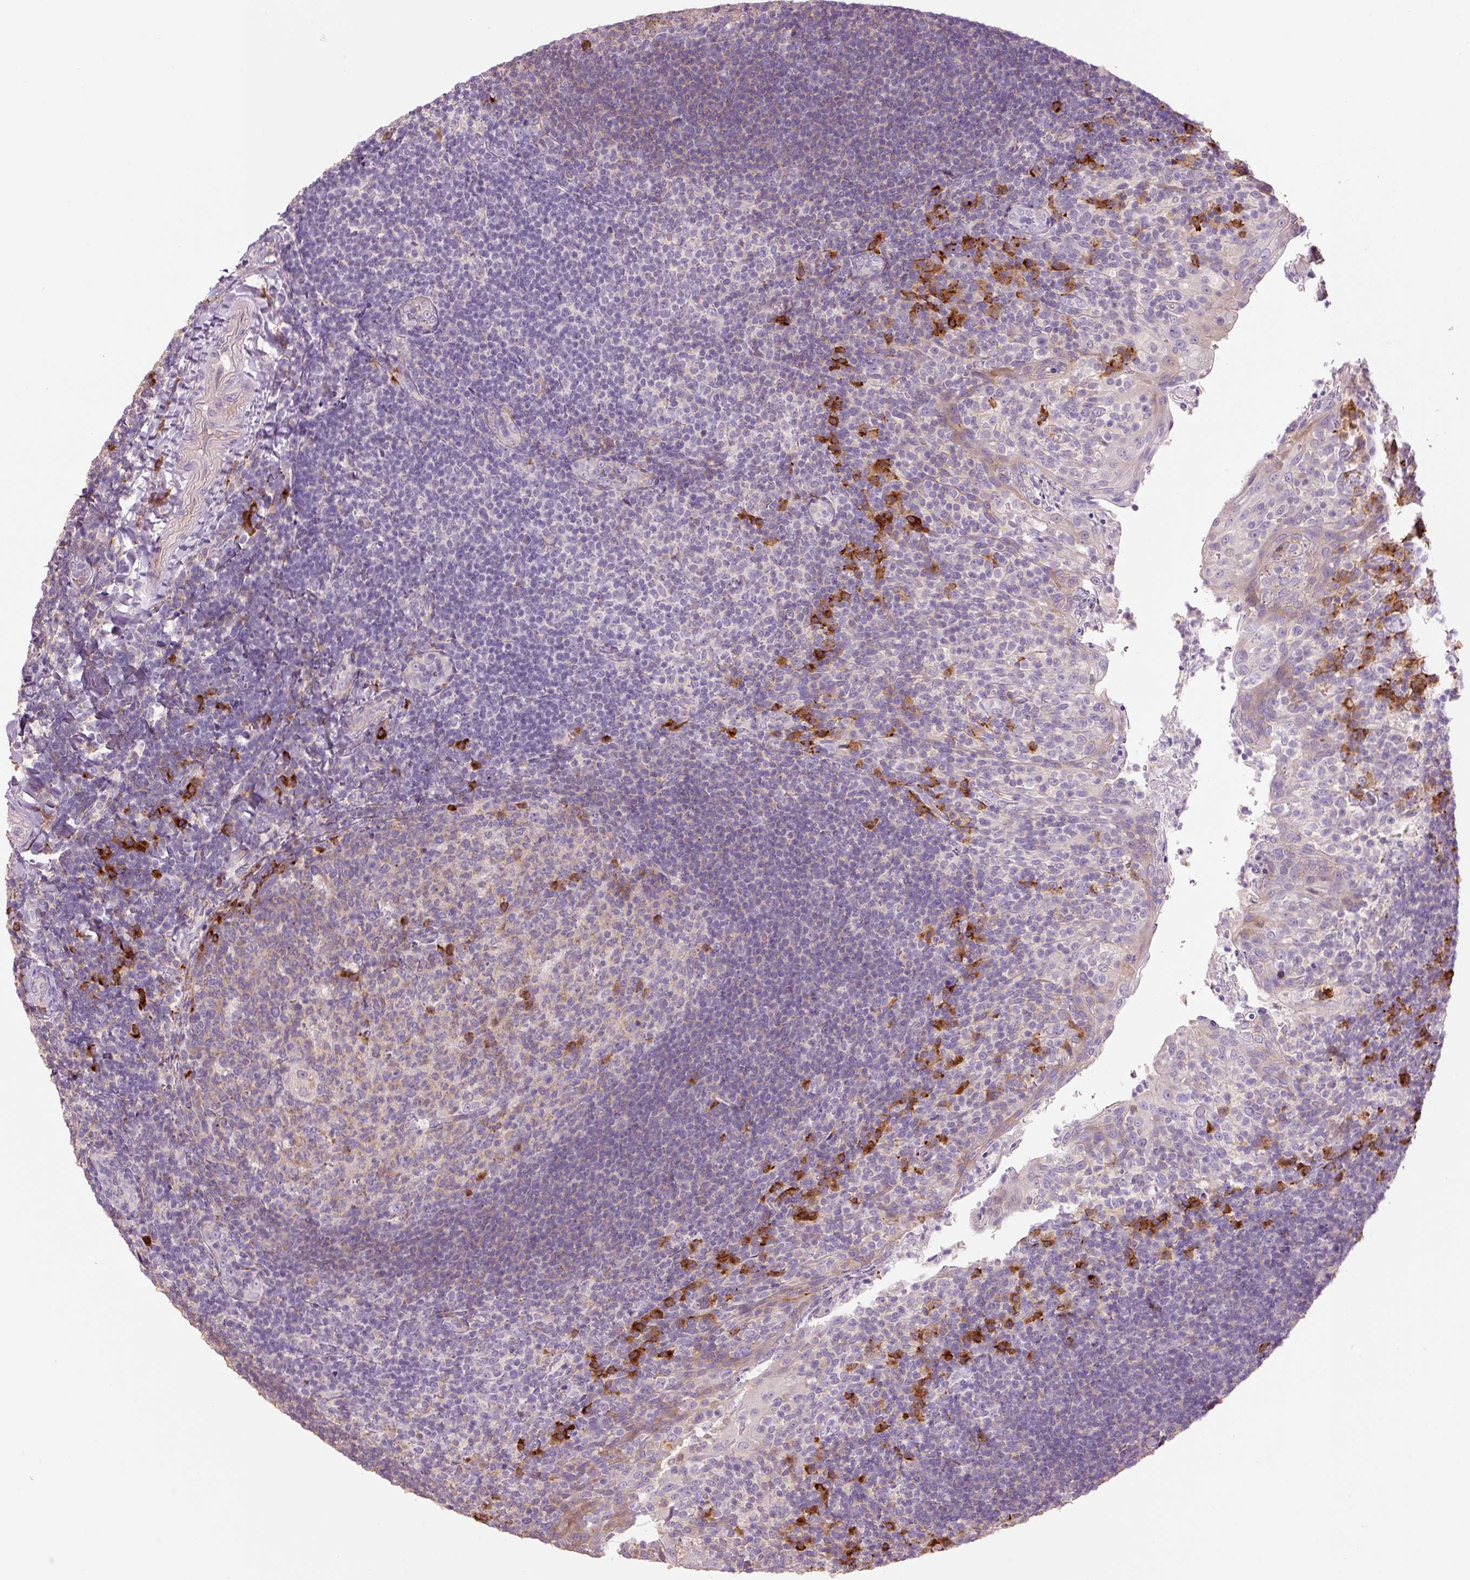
{"staining": {"intensity": "strong", "quantity": "<25%", "location": "cytoplasmic/membranous"}, "tissue": "tonsil", "cell_type": "Germinal center cells", "image_type": "normal", "snomed": [{"axis": "morphology", "description": "Normal tissue, NOS"}, {"axis": "topography", "description": "Tonsil"}], "caption": "Protein staining by immunohistochemistry (IHC) shows strong cytoplasmic/membranous positivity in about <25% of germinal center cells in unremarkable tonsil.", "gene": "HAX1", "patient": {"sex": "female", "age": 10}}